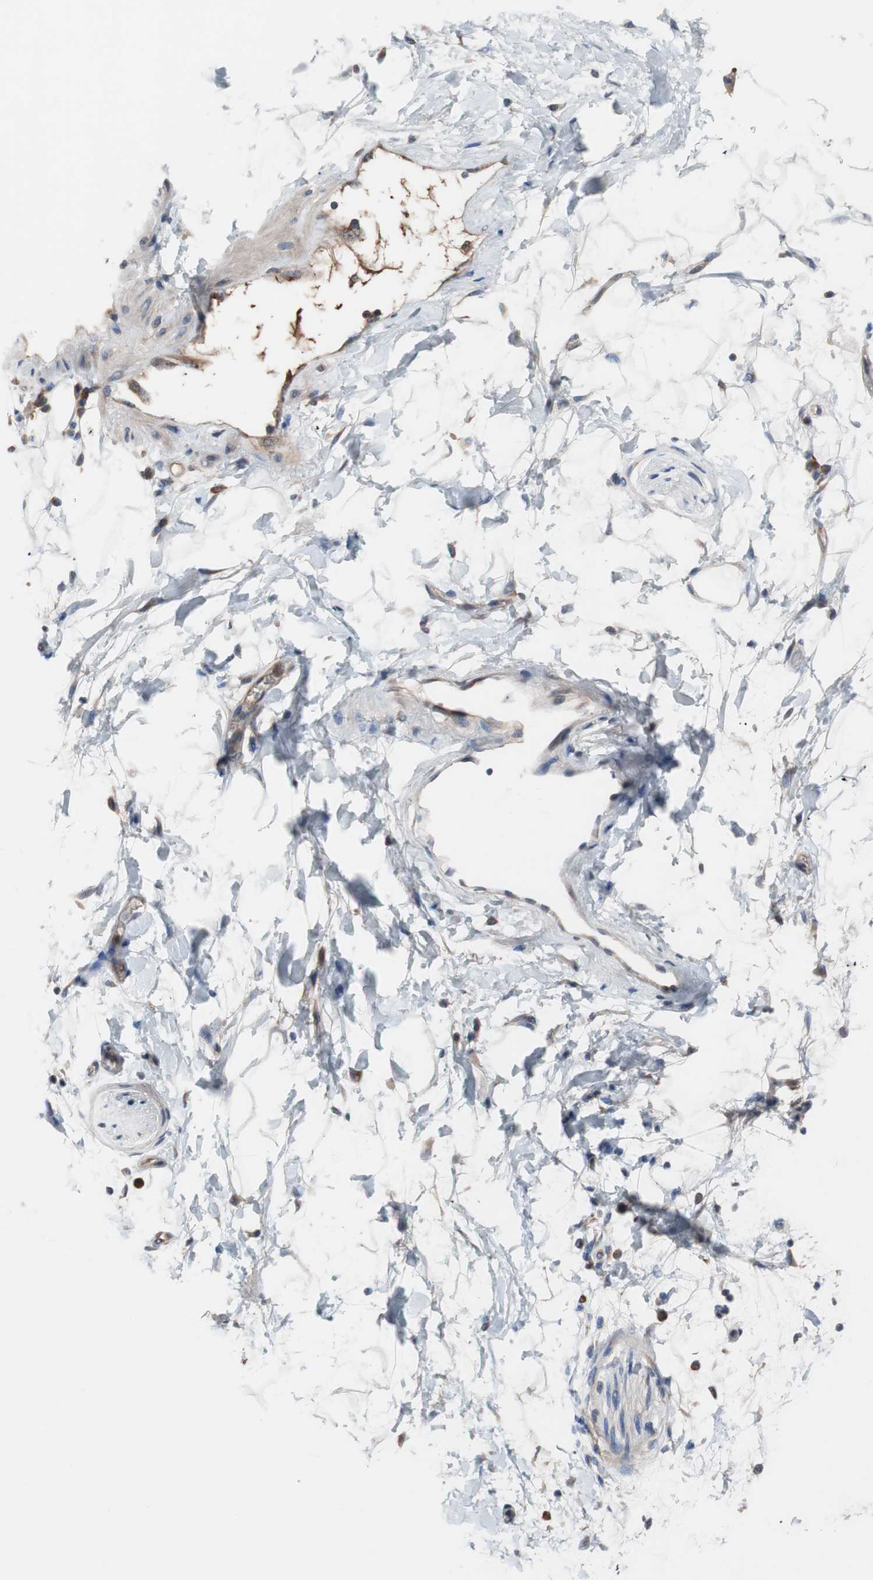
{"staining": {"intensity": "weak", "quantity": "<25%", "location": "cytoplasmic/membranous"}, "tissue": "adipose tissue", "cell_type": "Adipocytes", "image_type": "normal", "snomed": [{"axis": "morphology", "description": "Normal tissue, NOS"}, {"axis": "topography", "description": "Soft tissue"}], "caption": "DAB immunohistochemical staining of normal human adipose tissue shows no significant staining in adipocytes.", "gene": "KANSL1", "patient": {"sex": "male", "age": 72}}